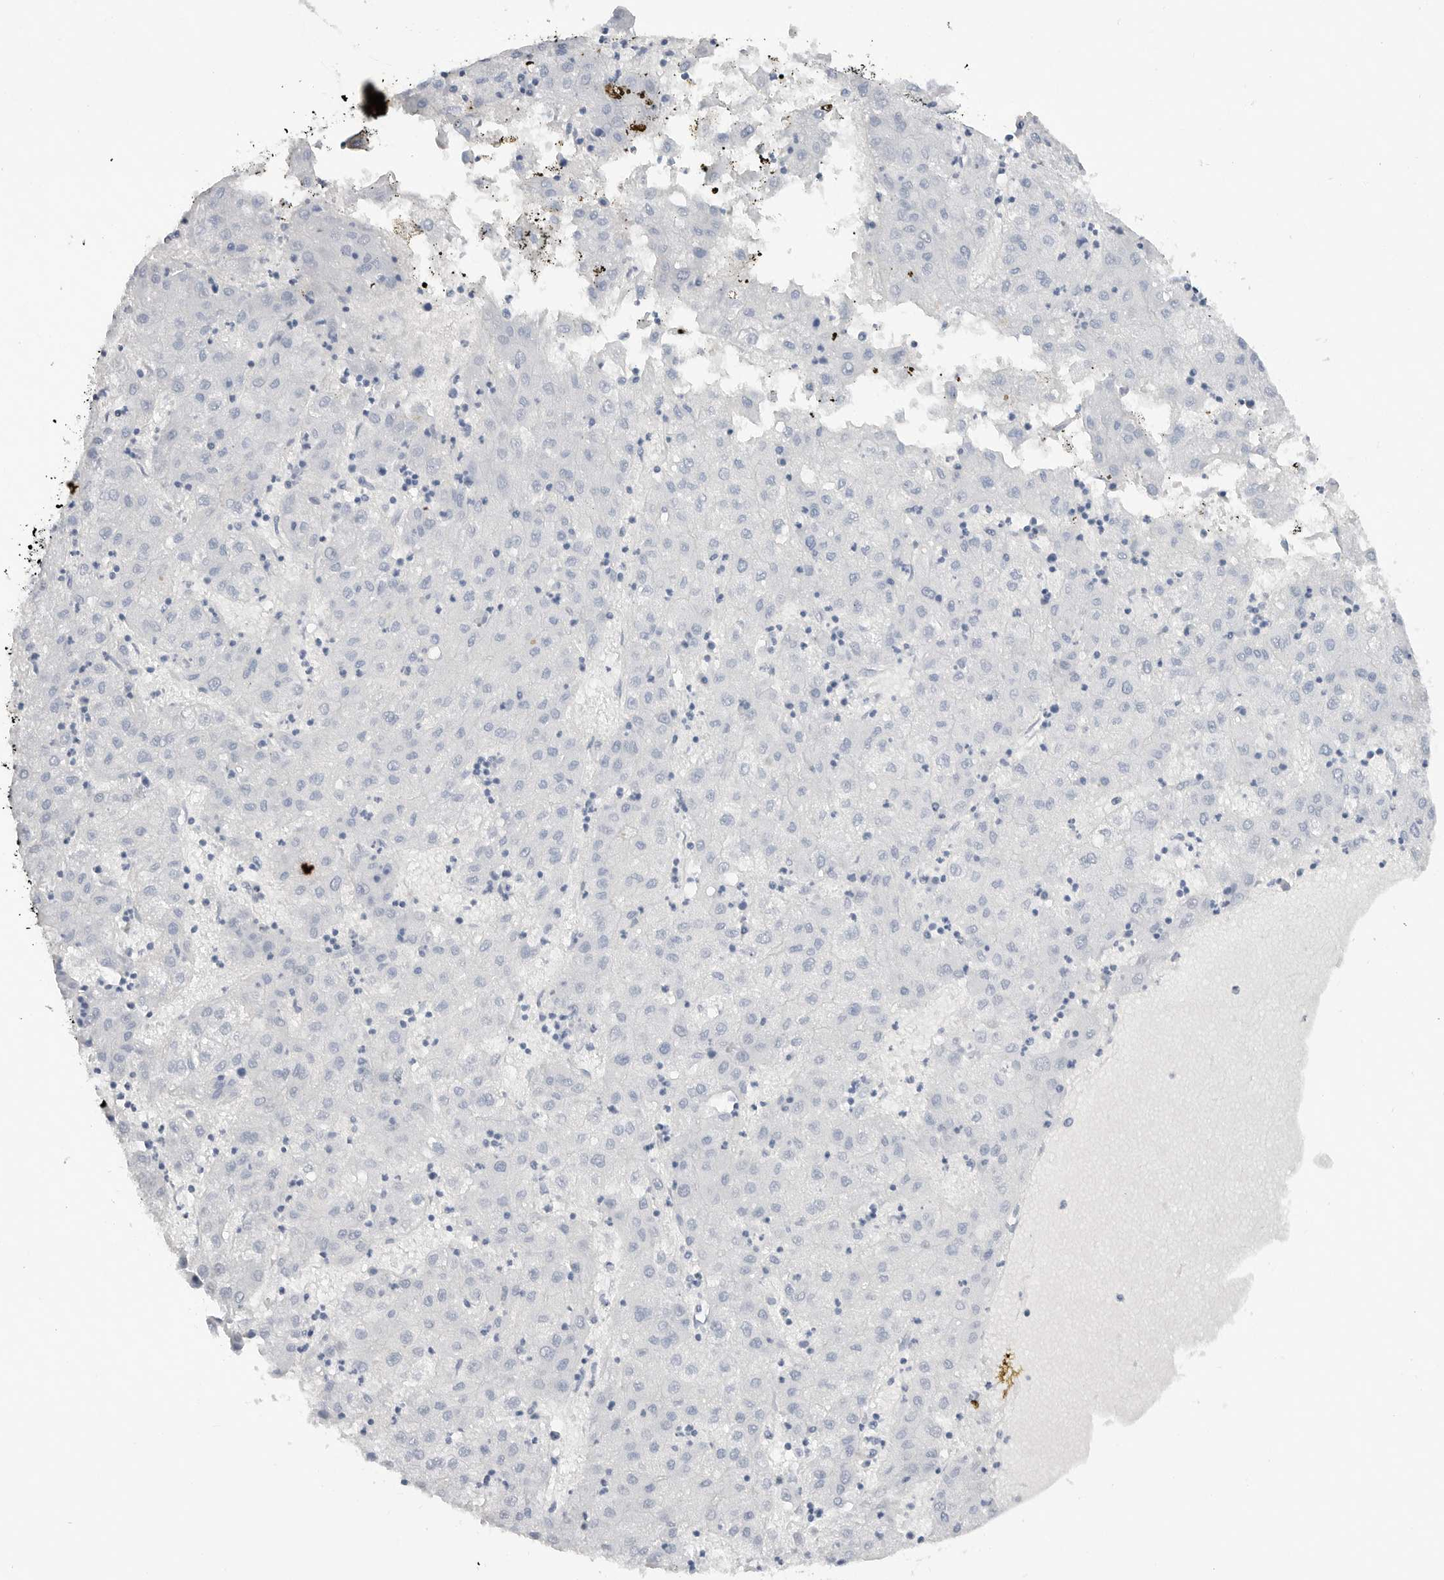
{"staining": {"intensity": "negative", "quantity": "none", "location": "none"}, "tissue": "liver cancer", "cell_type": "Tumor cells", "image_type": "cancer", "snomed": [{"axis": "morphology", "description": "Carcinoma, Hepatocellular, NOS"}, {"axis": "topography", "description": "Liver"}], "caption": "This is an immunohistochemistry micrograph of liver cancer. There is no positivity in tumor cells.", "gene": "MAP2K5", "patient": {"sex": "male", "age": 72}}